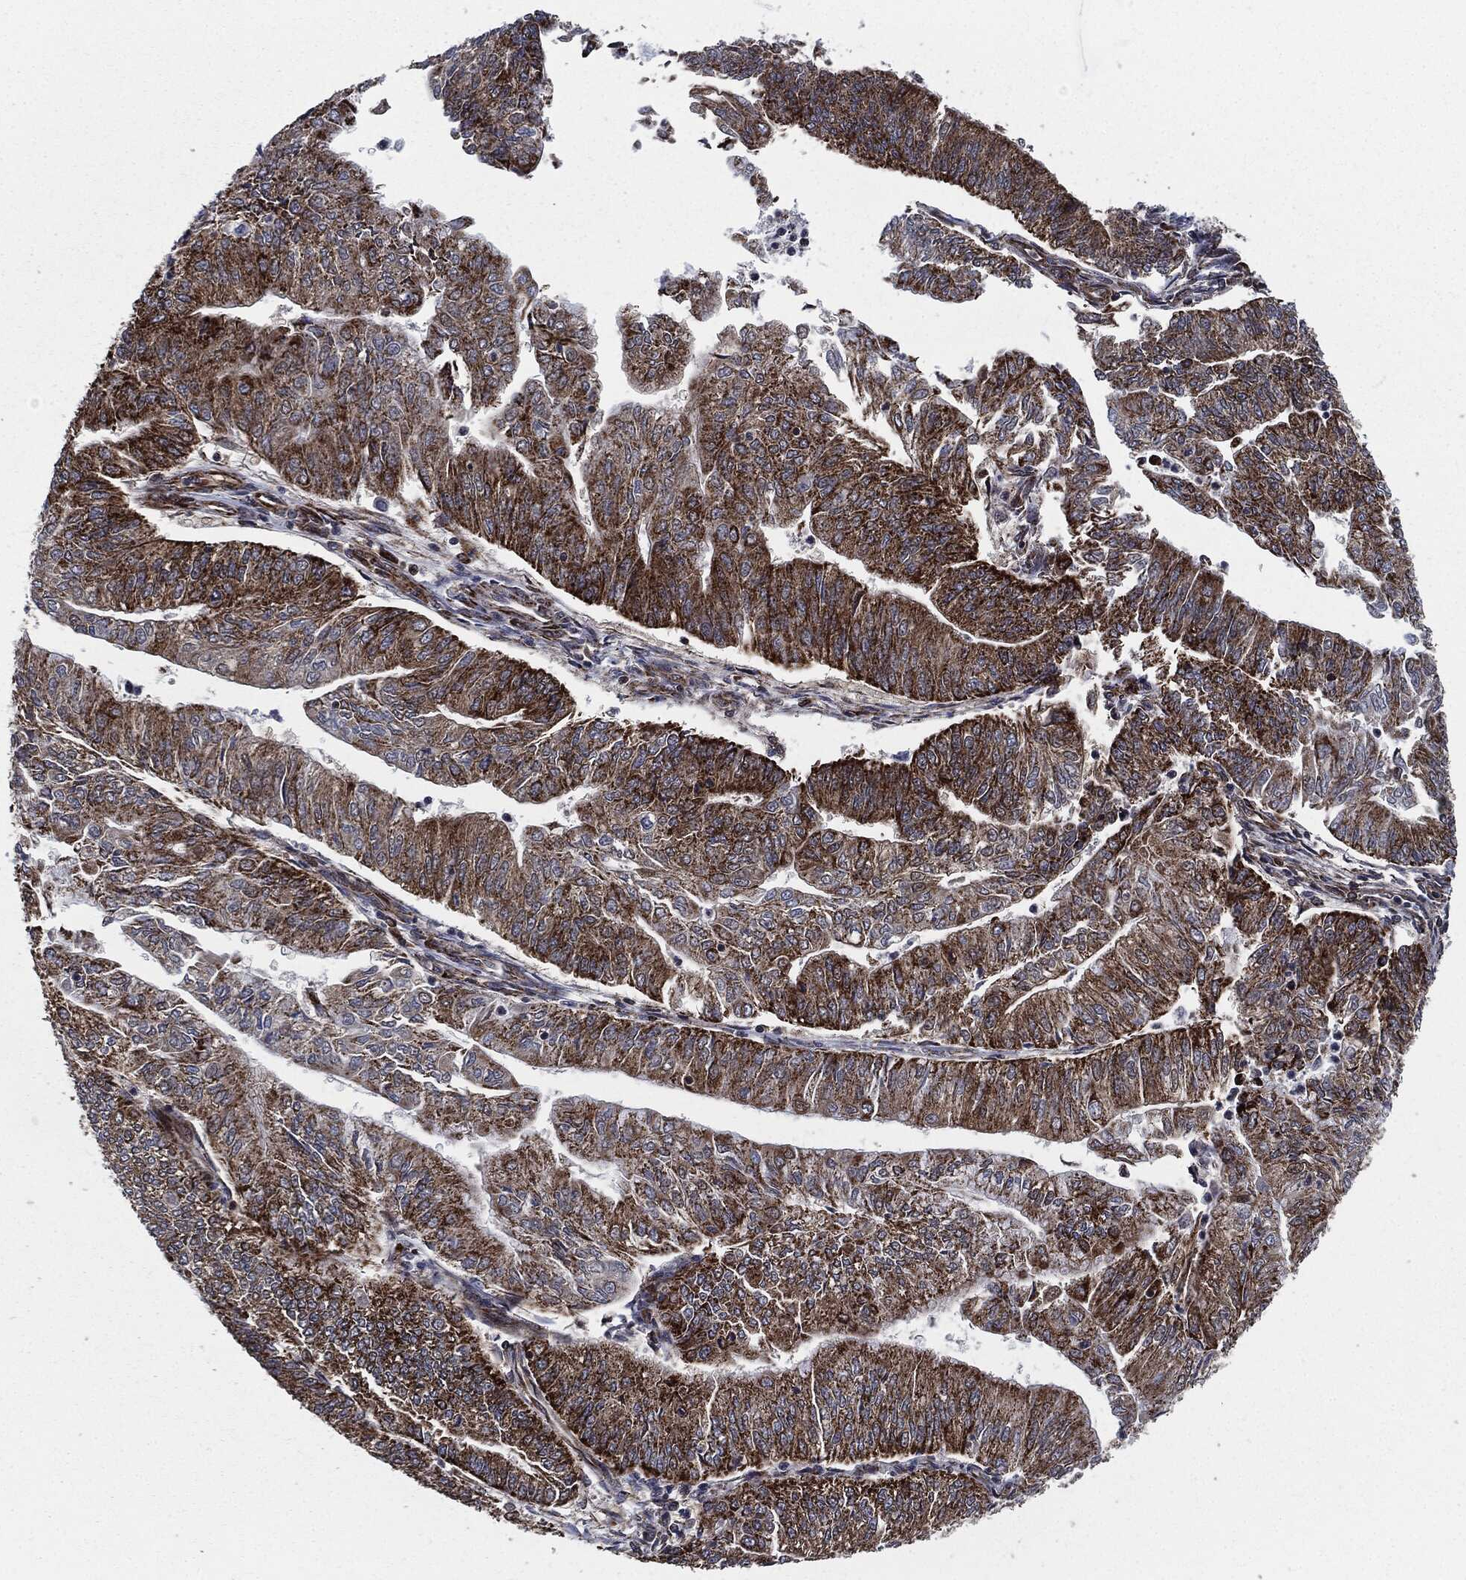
{"staining": {"intensity": "strong", "quantity": "25%-75%", "location": "cytoplasmic/membranous"}, "tissue": "endometrial cancer", "cell_type": "Tumor cells", "image_type": "cancer", "snomed": [{"axis": "morphology", "description": "Adenocarcinoma, NOS"}, {"axis": "topography", "description": "Endometrium"}], "caption": "A brown stain shows strong cytoplasmic/membranous staining of a protein in human adenocarcinoma (endometrial) tumor cells. (DAB IHC with brightfield microscopy, high magnification).", "gene": "FH", "patient": {"sex": "female", "age": 59}}